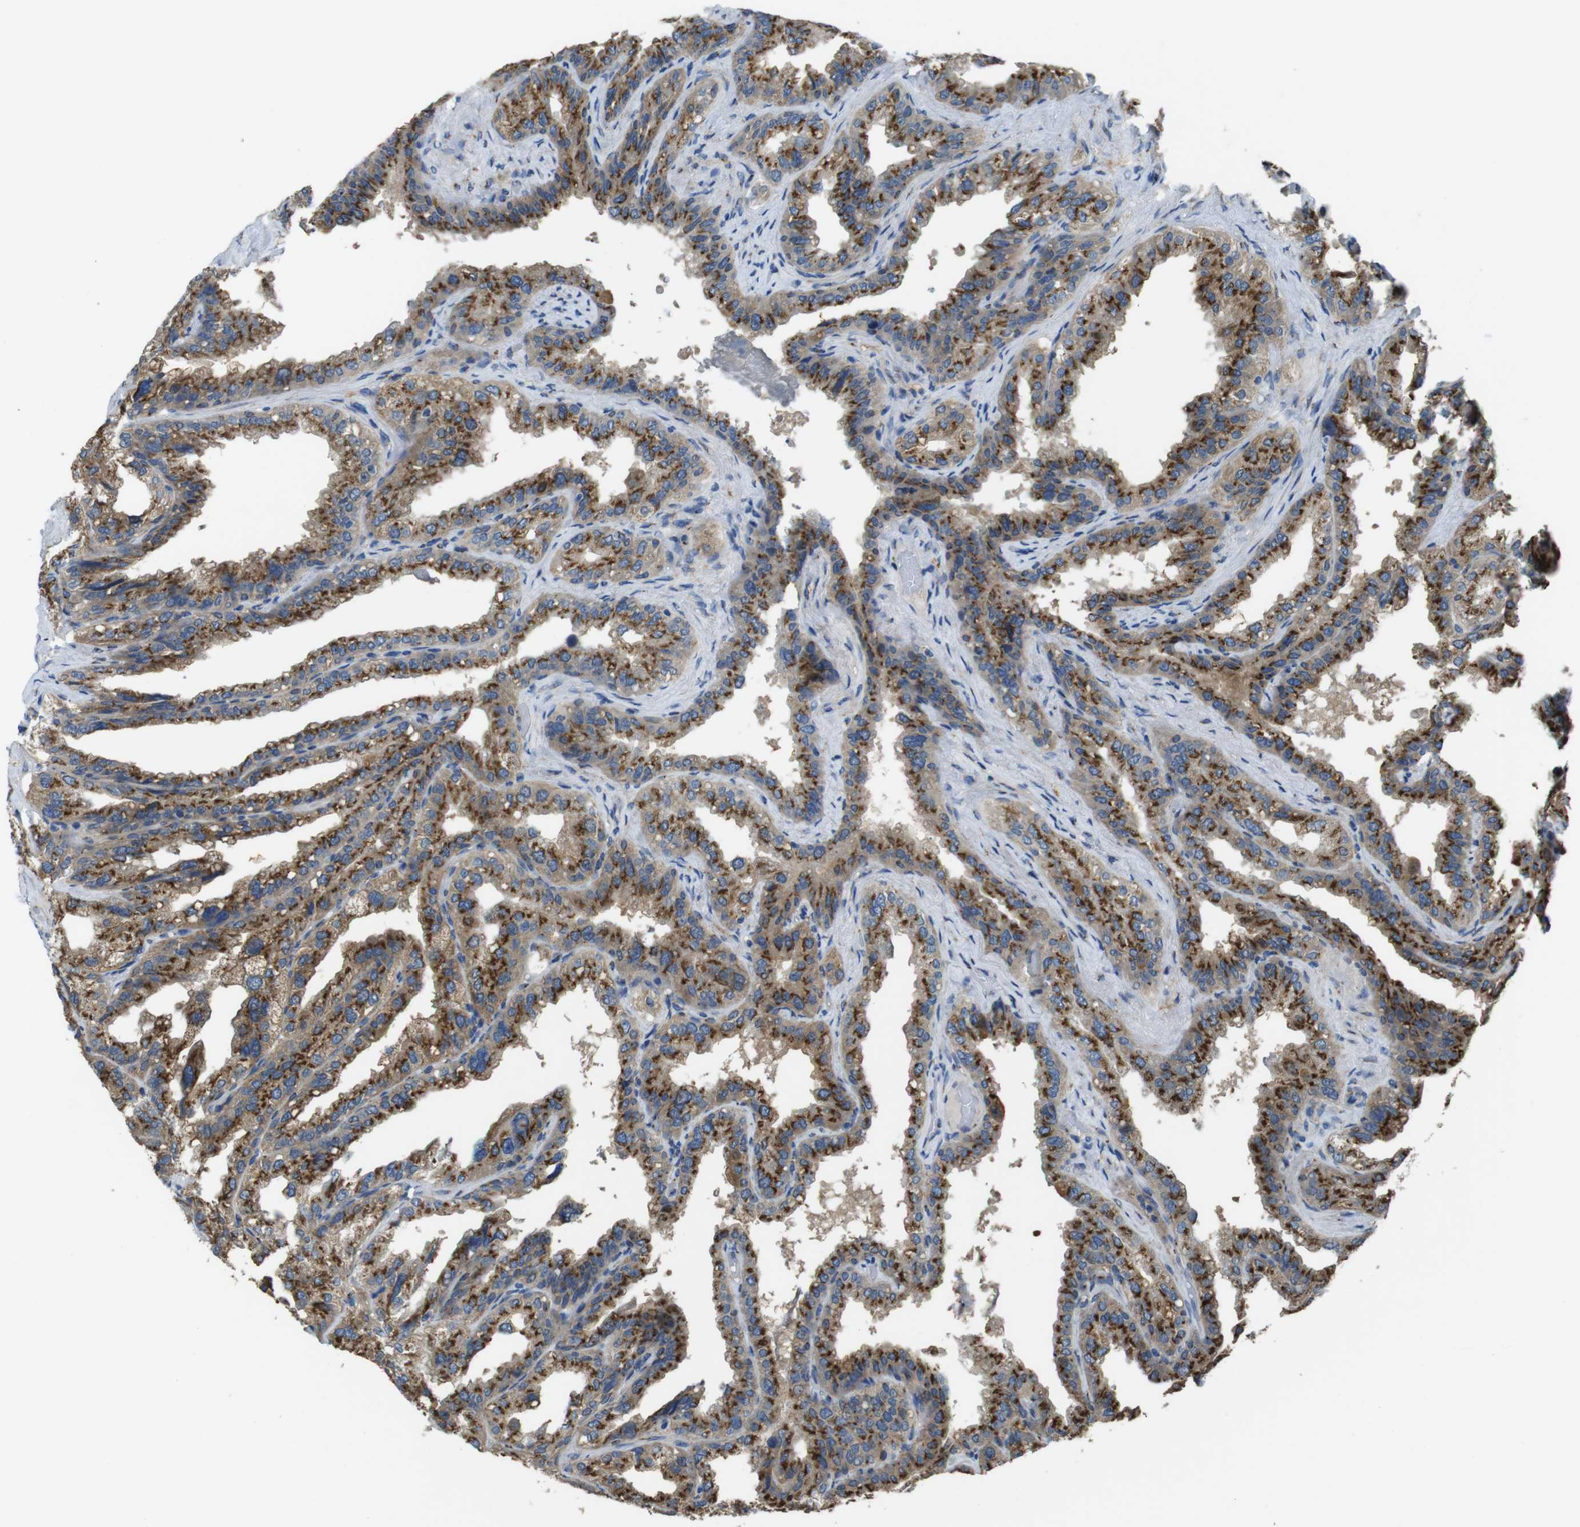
{"staining": {"intensity": "strong", "quantity": ">75%", "location": "cytoplasmic/membranous"}, "tissue": "seminal vesicle", "cell_type": "Glandular cells", "image_type": "normal", "snomed": [{"axis": "morphology", "description": "Normal tissue, NOS"}, {"axis": "topography", "description": "Seminal veicle"}], "caption": "Seminal vesicle stained with DAB IHC exhibits high levels of strong cytoplasmic/membranous positivity in about >75% of glandular cells. Nuclei are stained in blue.", "gene": "RAB6A", "patient": {"sex": "male", "age": 68}}